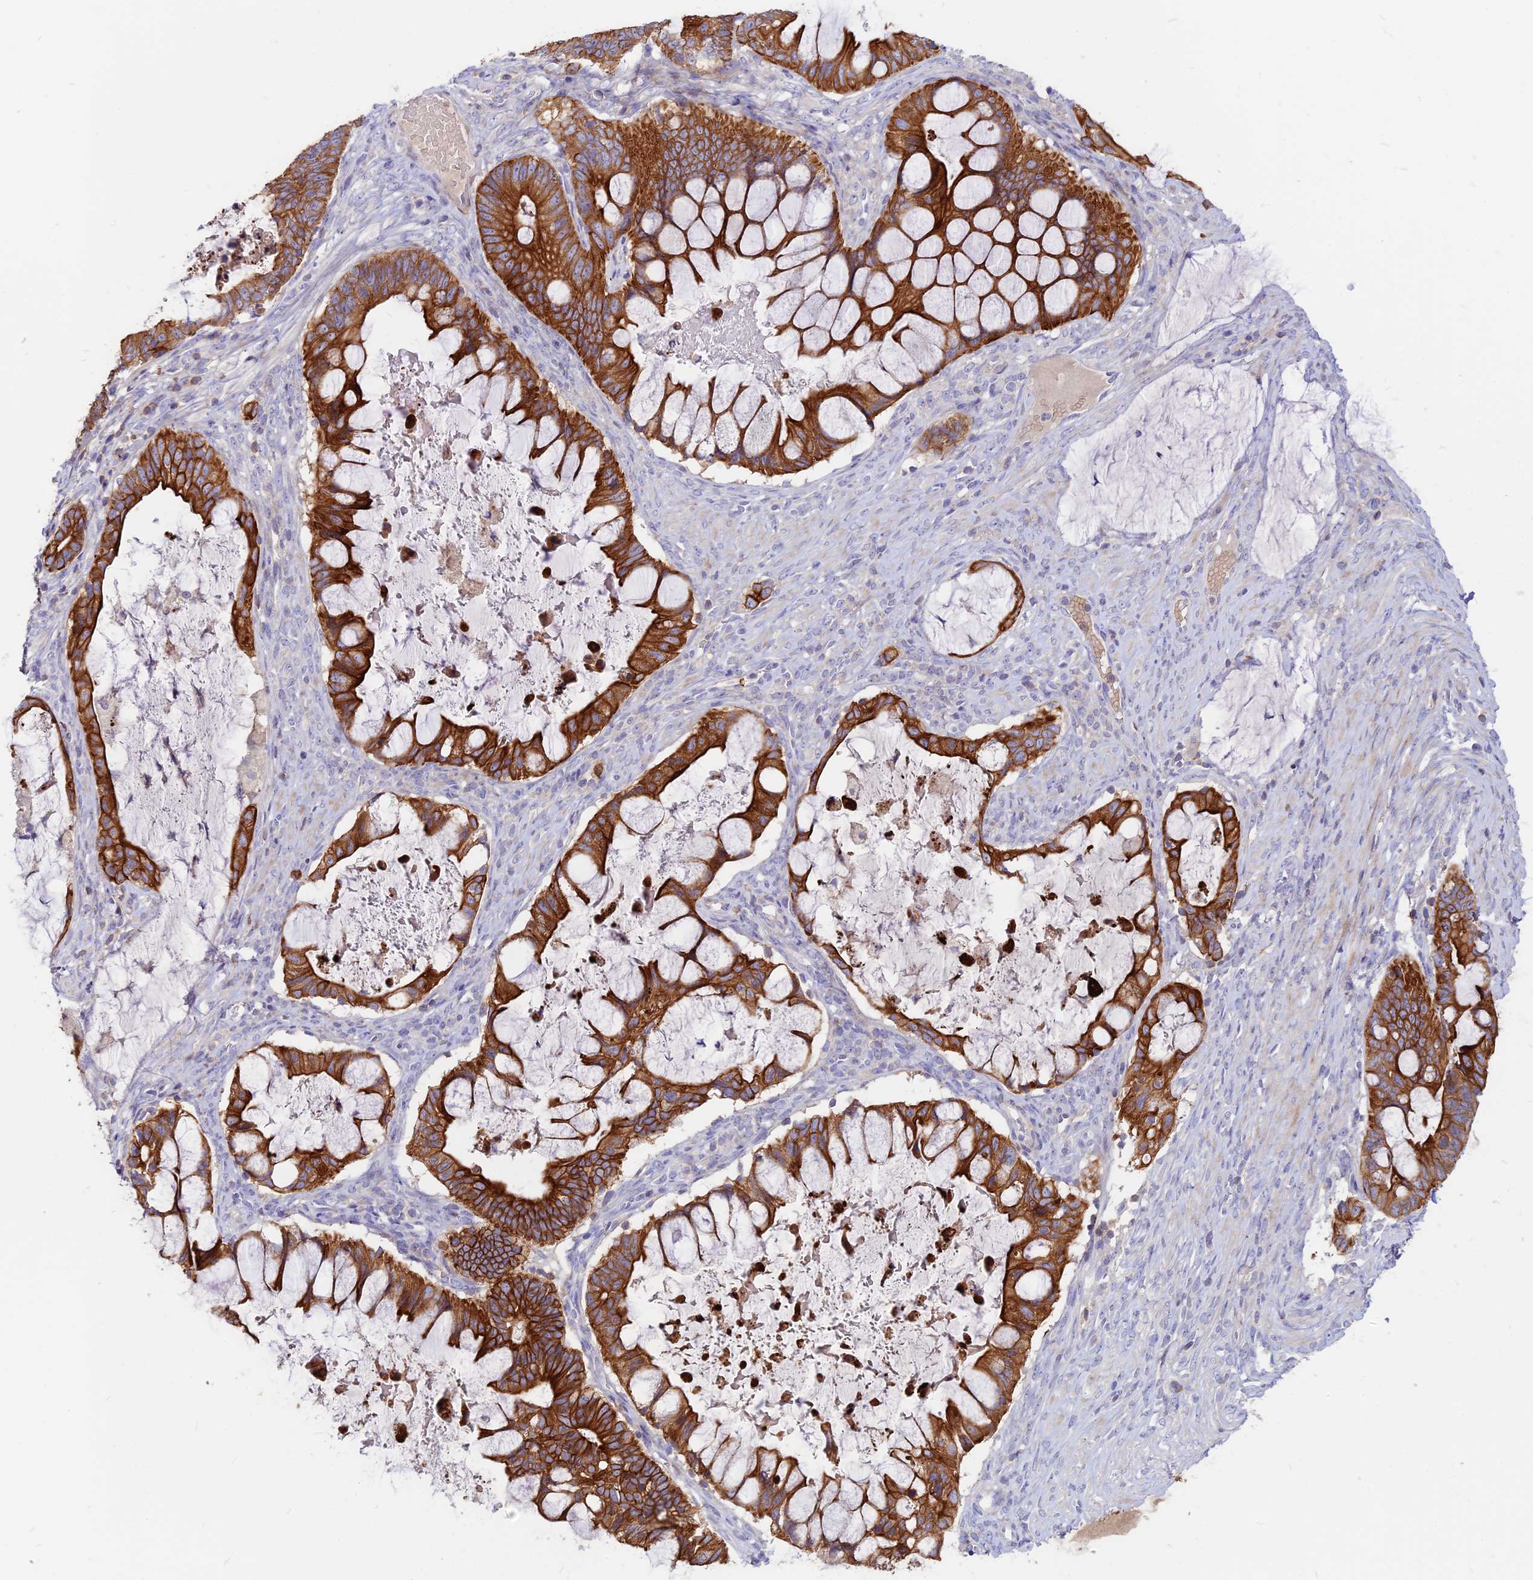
{"staining": {"intensity": "strong", "quantity": ">75%", "location": "cytoplasmic/membranous"}, "tissue": "ovarian cancer", "cell_type": "Tumor cells", "image_type": "cancer", "snomed": [{"axis": "morphology", "description": "Cystadenocarcinoma, mucinous, NOS"}, {"axis": "topography", "description": "Ovary"}], "caption": "Ovarian cancer tissue demonstrates strong cytoplasmic/membranous positivity in approximately >75% of tumor cells, visualized by immunohistochemistry.", "gene": "DENND2D", "patient": {"sex": "female", "age": 61}}